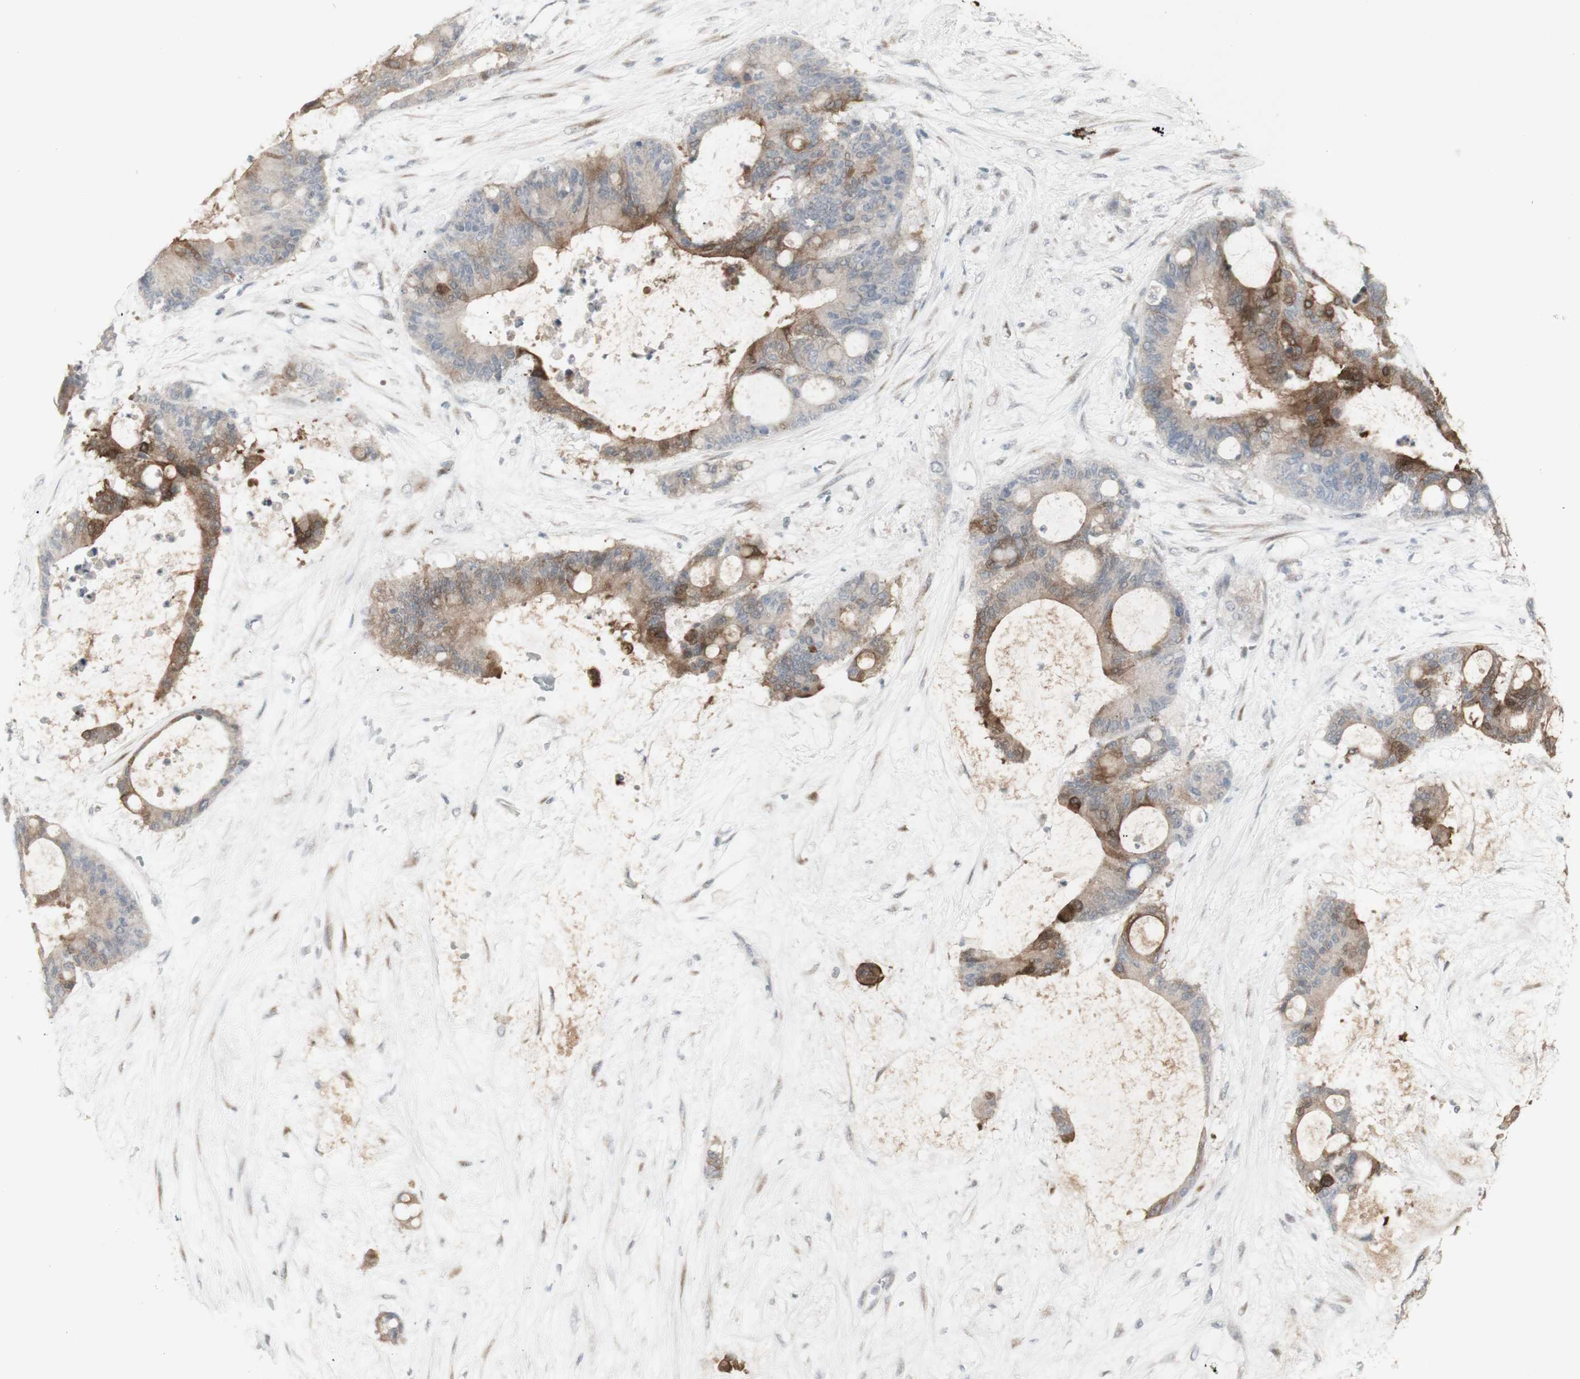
{"staining": {"intensity": "moderate", "quantity": ">75%", "location": "cytoplasmic/membranous"}, "tissue": "liver cancer", "cell_type": "Tumor cells", "image_type": "cancer", "snomed": [{"axis": "morphology", "description": "Cholangiocarcinoma"}, {"axis": "topography", "description": "Liver"}], "caption": "Human liver cancer stained with a protein marker shows moderate staining in tumor cells.", "gene": "C1orf116", "patient": {"sex": "female", "age": 73}}